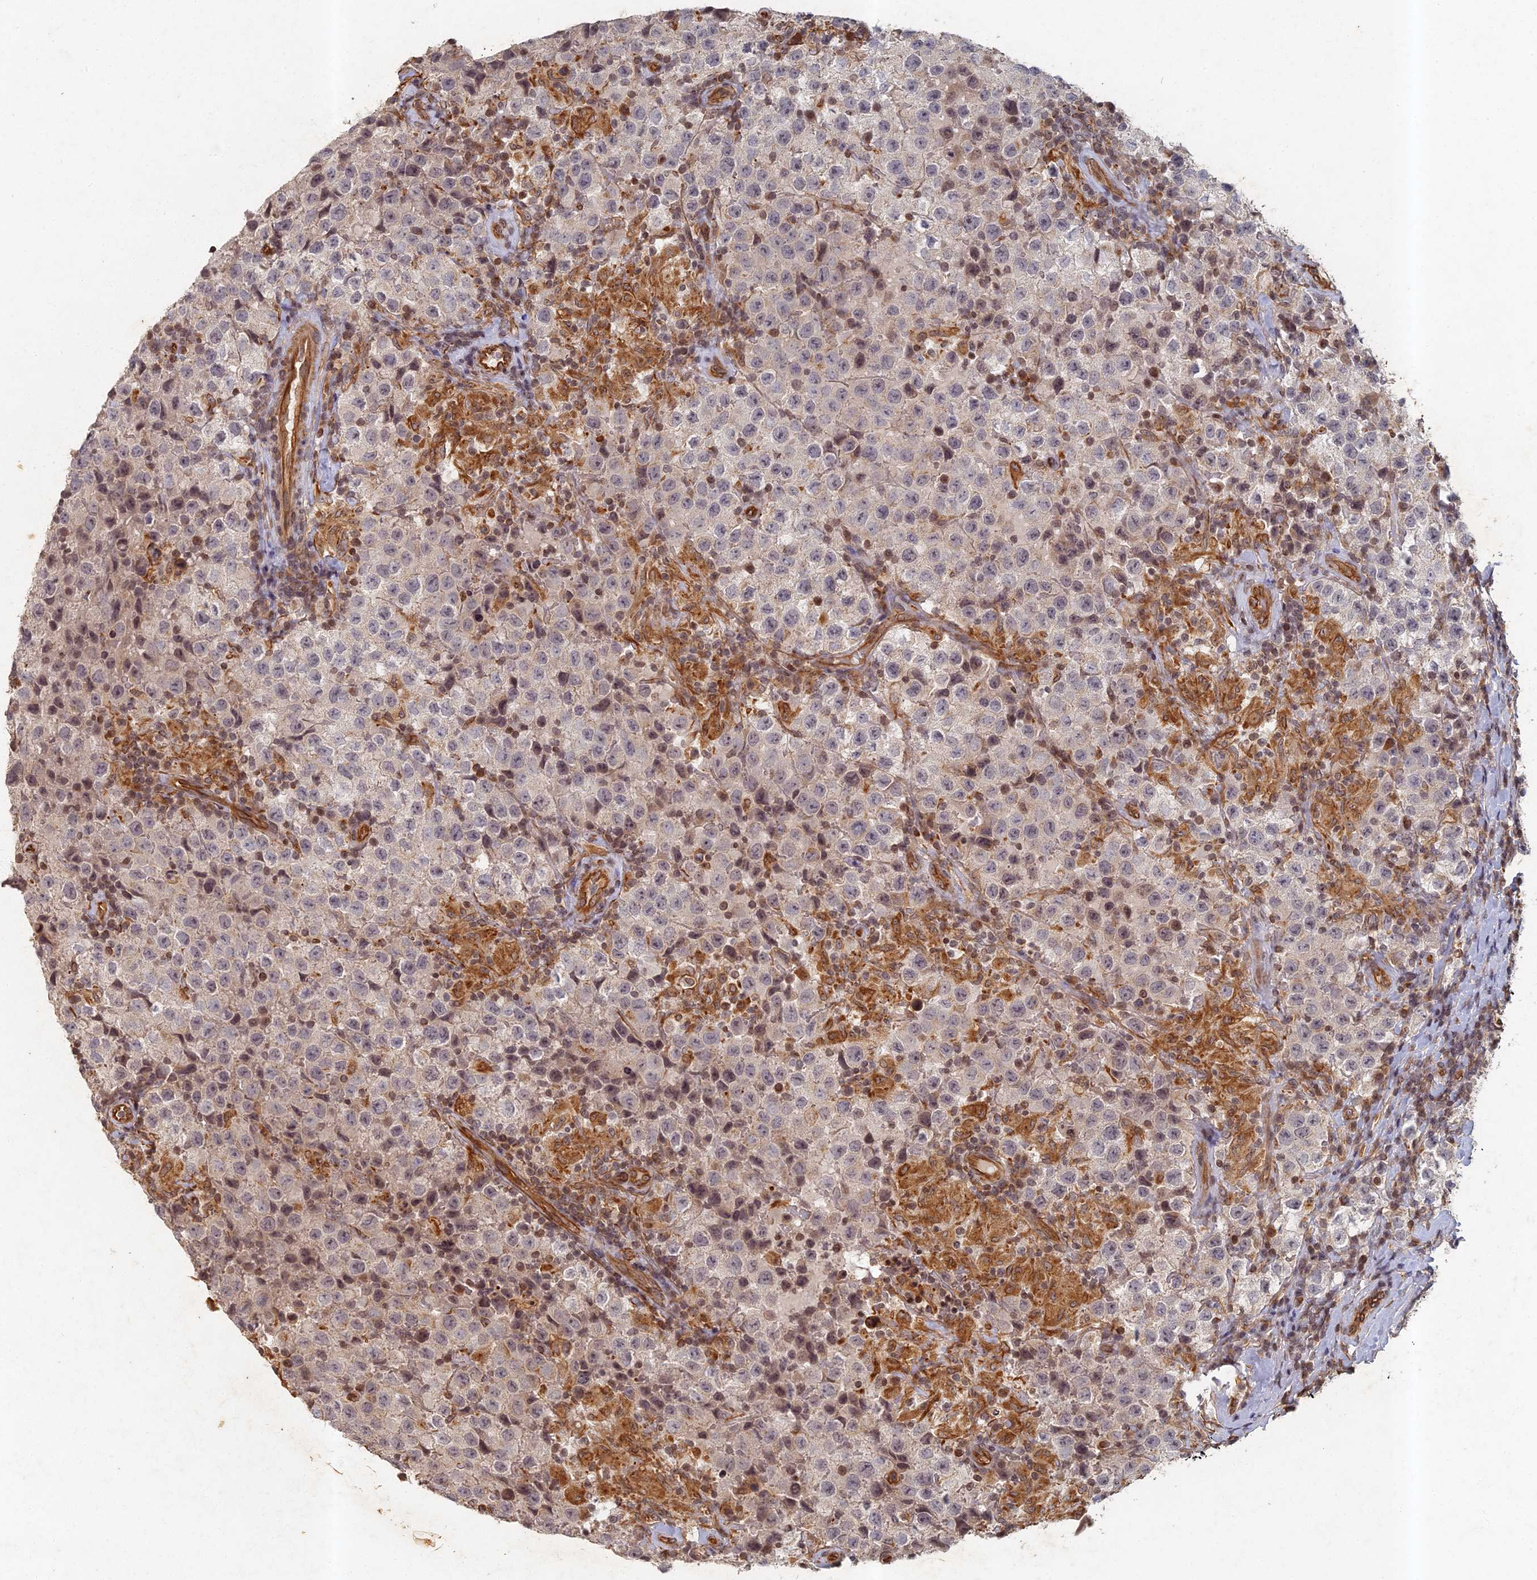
{"staining": {"intensity": "negative", "quantity": "none", "location": "none"}, "tissue": "testis cancer", "cell_type": "Tumor cells", "image_type": "cancer", "snomed": [{"axis": "morphology", "description": "Seminoma, NOS"}, {"axis": "morphology", "description": "Carcinoma, Embryonal, NOS"}, {"axis": "topography", "description": "Testis"}], "caption": "A high-resolution histopathology image shows IHC staining of testis seminoma, which shows no significant expression in tumor cells.", "gene": "ABCB10", "patient": {"sex": "male", "age": 41}}